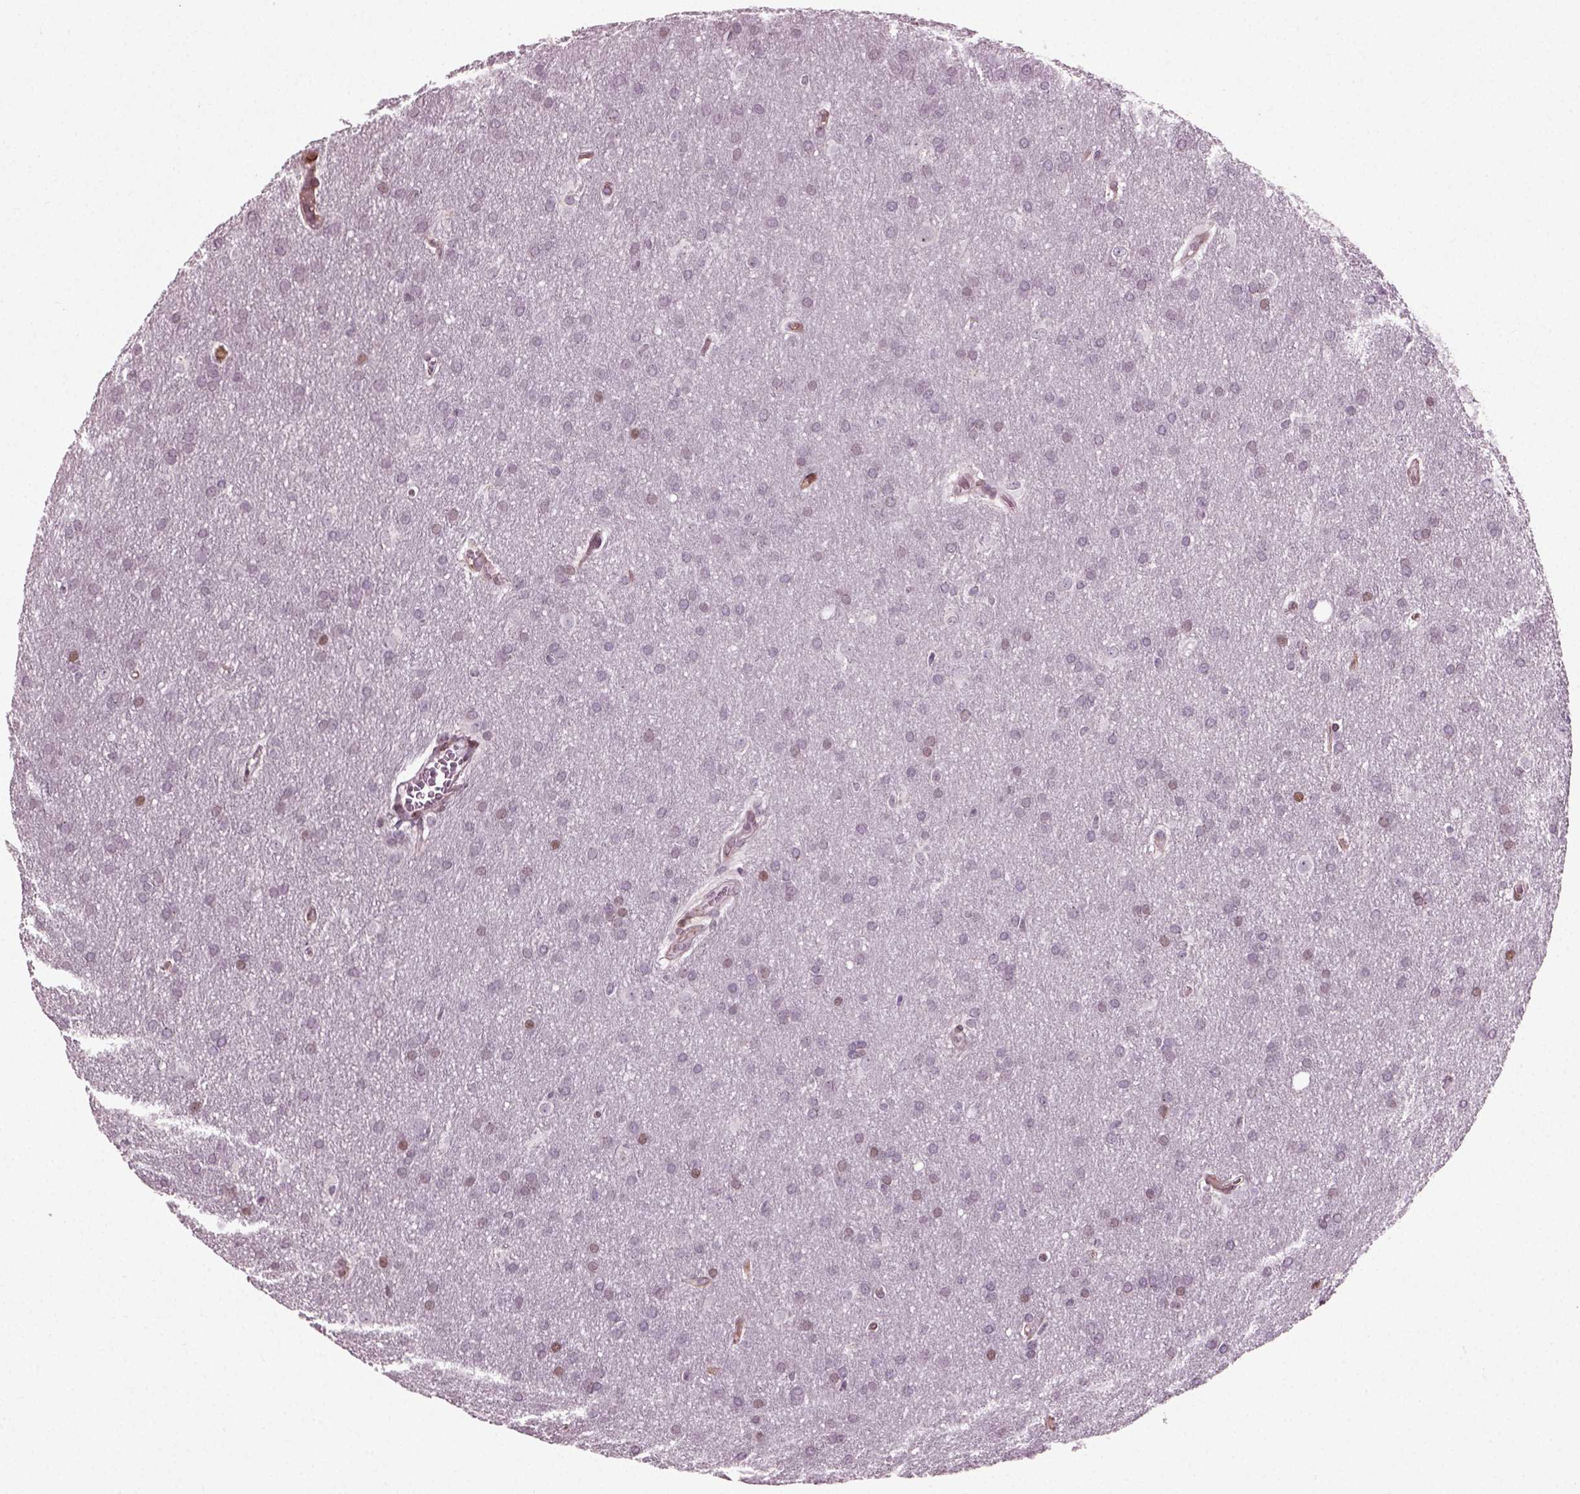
{"staining": {"intensity": "weak", "quantity": "<25%", "location": "nuclear"}, "tissue": "glioma", "cell_type": "Tumor cells", "image_type": "cancer", "snomed": [{"axis": "morphology", "description": "Glioma, malignant, Low grade"}, {"axis": "topography", "description": "Brain"}], "caption": "Protein analysis of low-grade glioma (malignant) shows no significant positivity in tumor cells.", "gene": "HEYL", "patient": {"sex": "female", "age": 32}}